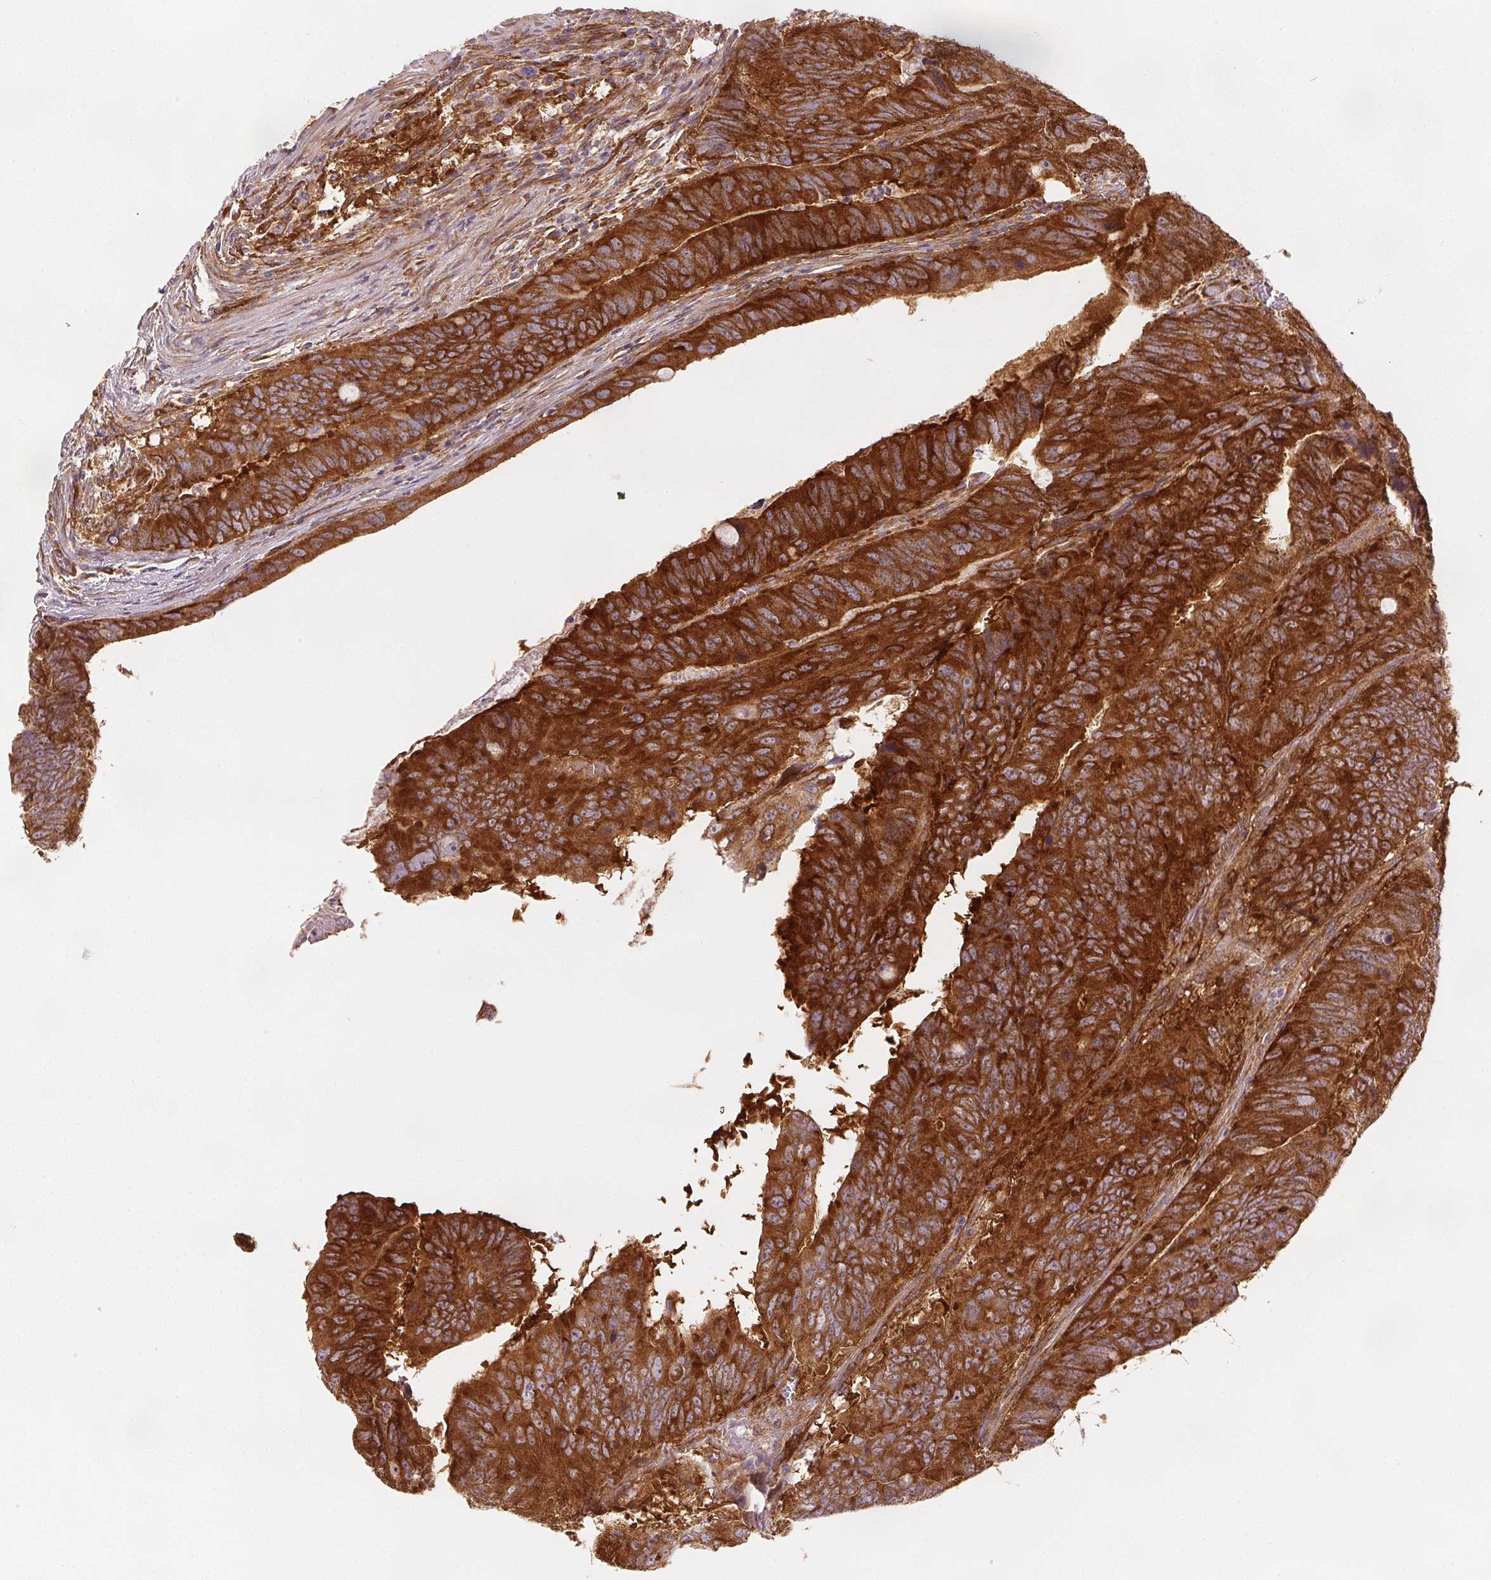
{"staining": {"intensity": "strong", "quantity": ">75%", "location": "cytoplasmic/membranous"}, "tissue": "colorectal cancer", "cell_type": "Tumor cells", "image_type": "cancer", "snomed": [{"axis": "morphology", "description": "Adenocarcinoma, NOS"}, {"axis": "topography", "description": "Colon"}], "caption": "Brown immunohistochemical staining in colorectal cancer reveals strong cytoplasmic/membranous staining in approximately >75% of tumor cells.", "gene": "DIAPH2", "patient": {"sex": "male", "age": 79}}